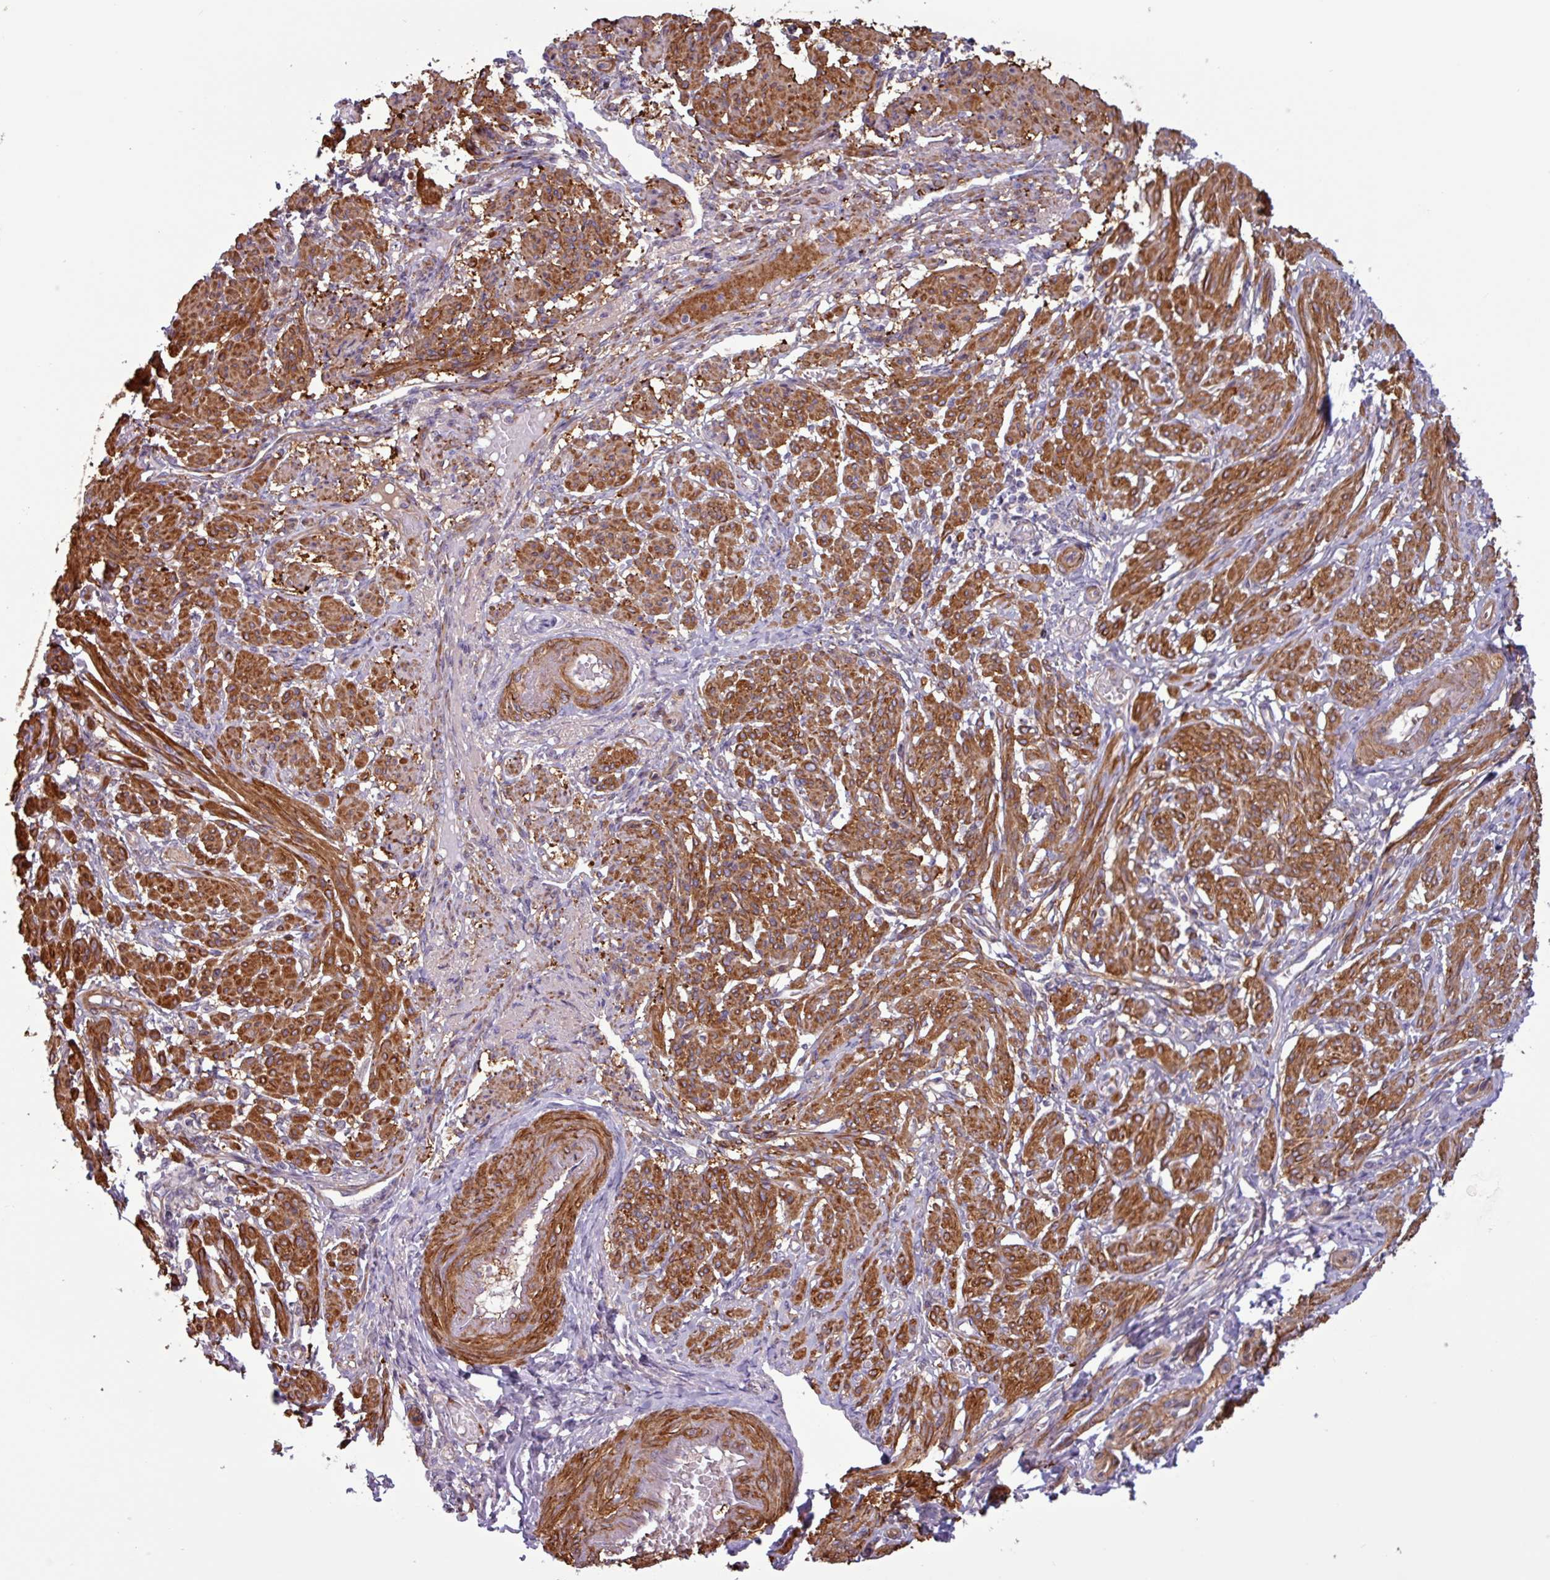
{"staining": {"intensity": "strong", "quantity": "25%-75%", "location": "cytoplasmic/membranous"}, "tissue": "smooth muscle", "cell_type": "Smooth muscle cells", "image_type": "normal", "snomed": [{"axis": "morphology", "description": "Normal tissue, NOS"}, {"axis": "topography", "description": "Smooth muscle"}], "caption": "Immunohistochemistry of unremarkable human smooth muscle demonstrates high levels of strong cytoplasmic/membranous staining in about 25%-75% of smooth muscle cells.", "gene": "PCED1A", "patient": {"sex": "female", "age": 39}}